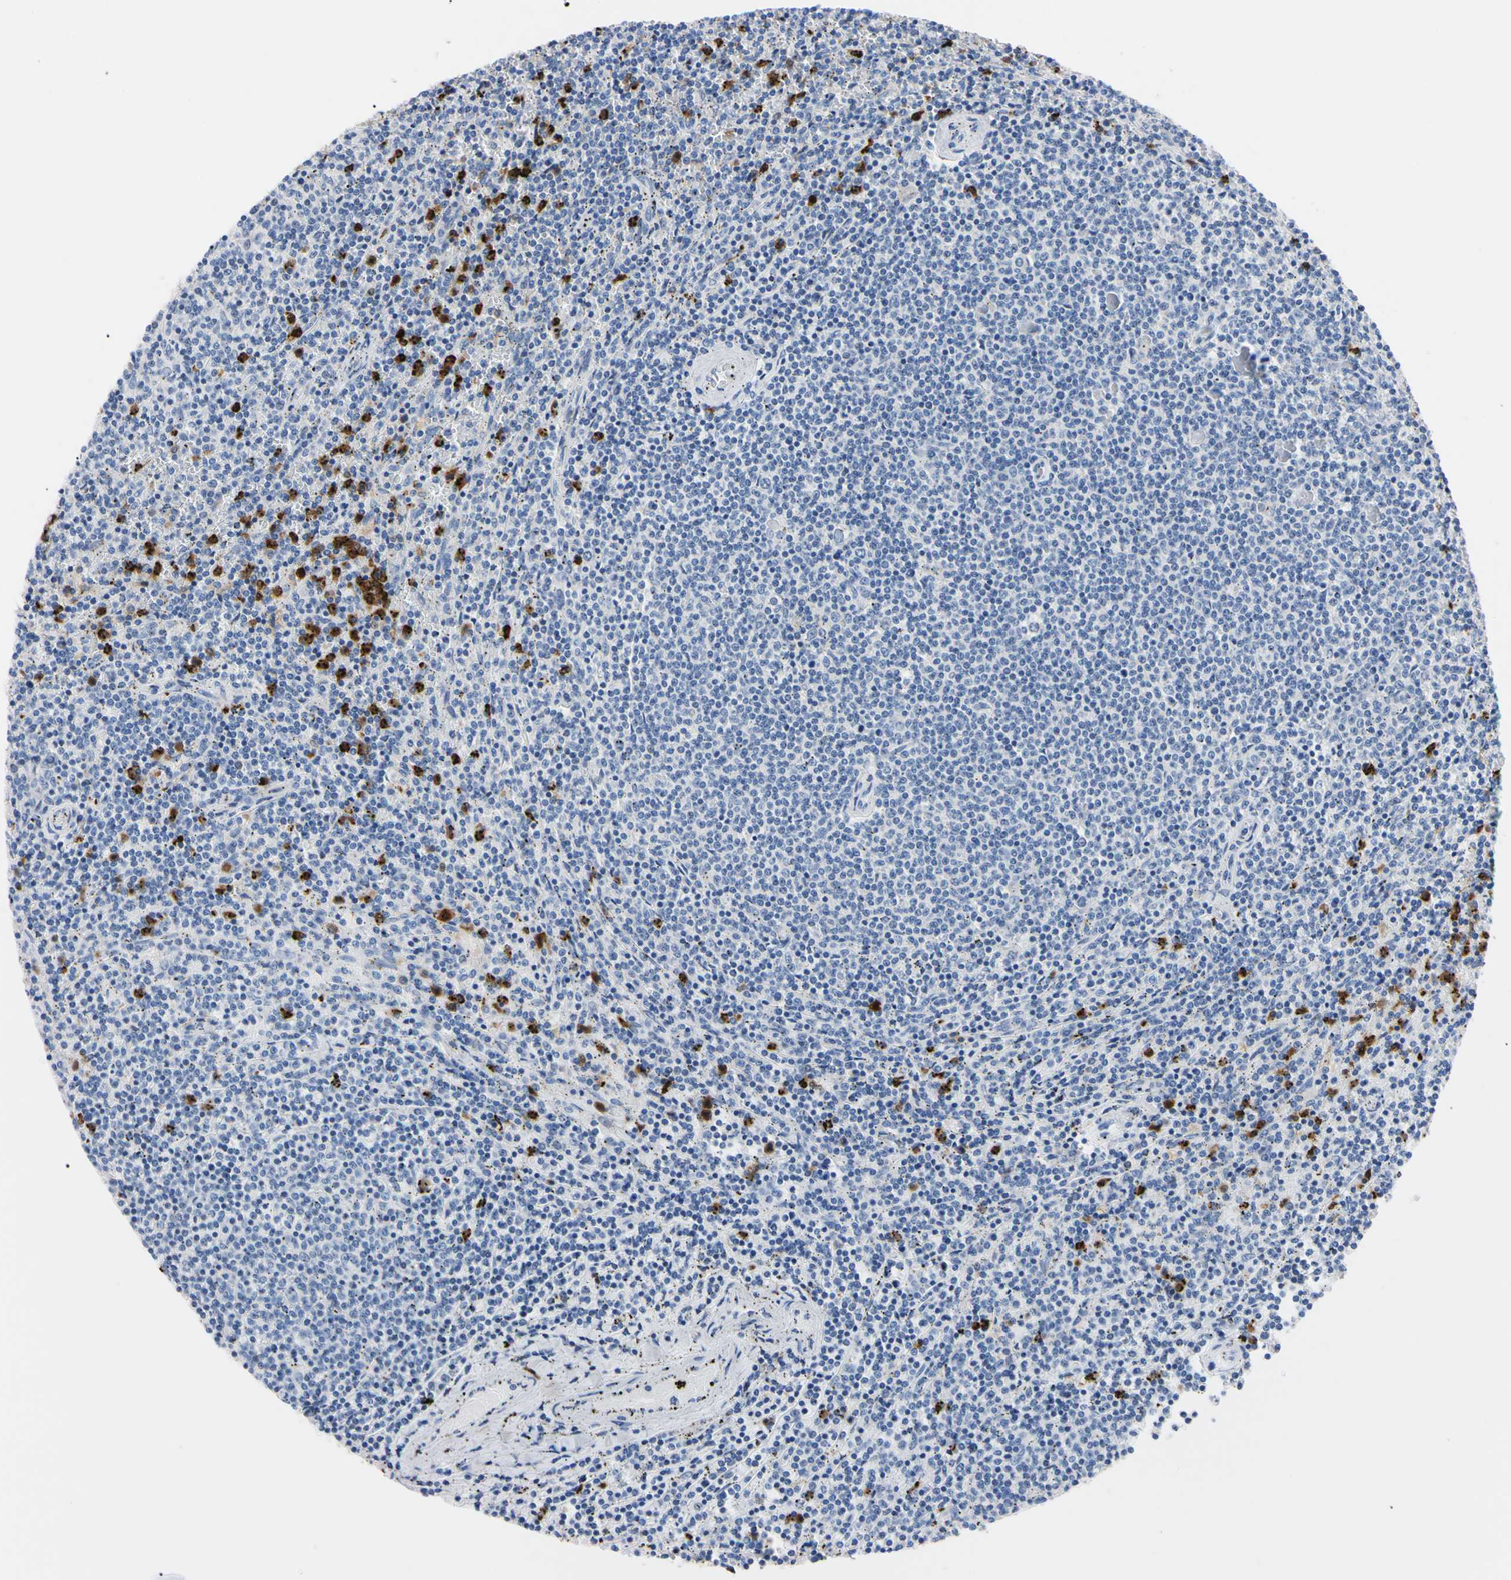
{"staining": {"intensity": "negative", "quantity": "none", "location": "none"}, "tissue": "lymphoma", "cell_type": "Tumor cells", "image_type": "cancer", "snomed": [{"axis": "morphology", "description": "Malignant lymphoma, non-Hodgkin's type, Low grade"}, {"axis": "topography", "description": "Spleen"}], "caption": "Immunohistochemical staining of lymphoma displays no significant expression in tumor cells. The staining was performed using DAB (3,3'-diaminobenzidine) to visualize the protein expression in brown, while the nuclei were stained in blue with hematoxylin (Magnification: 20x).", "gene": "NCF4", "patient": {"sex": "female", "age": 50}}